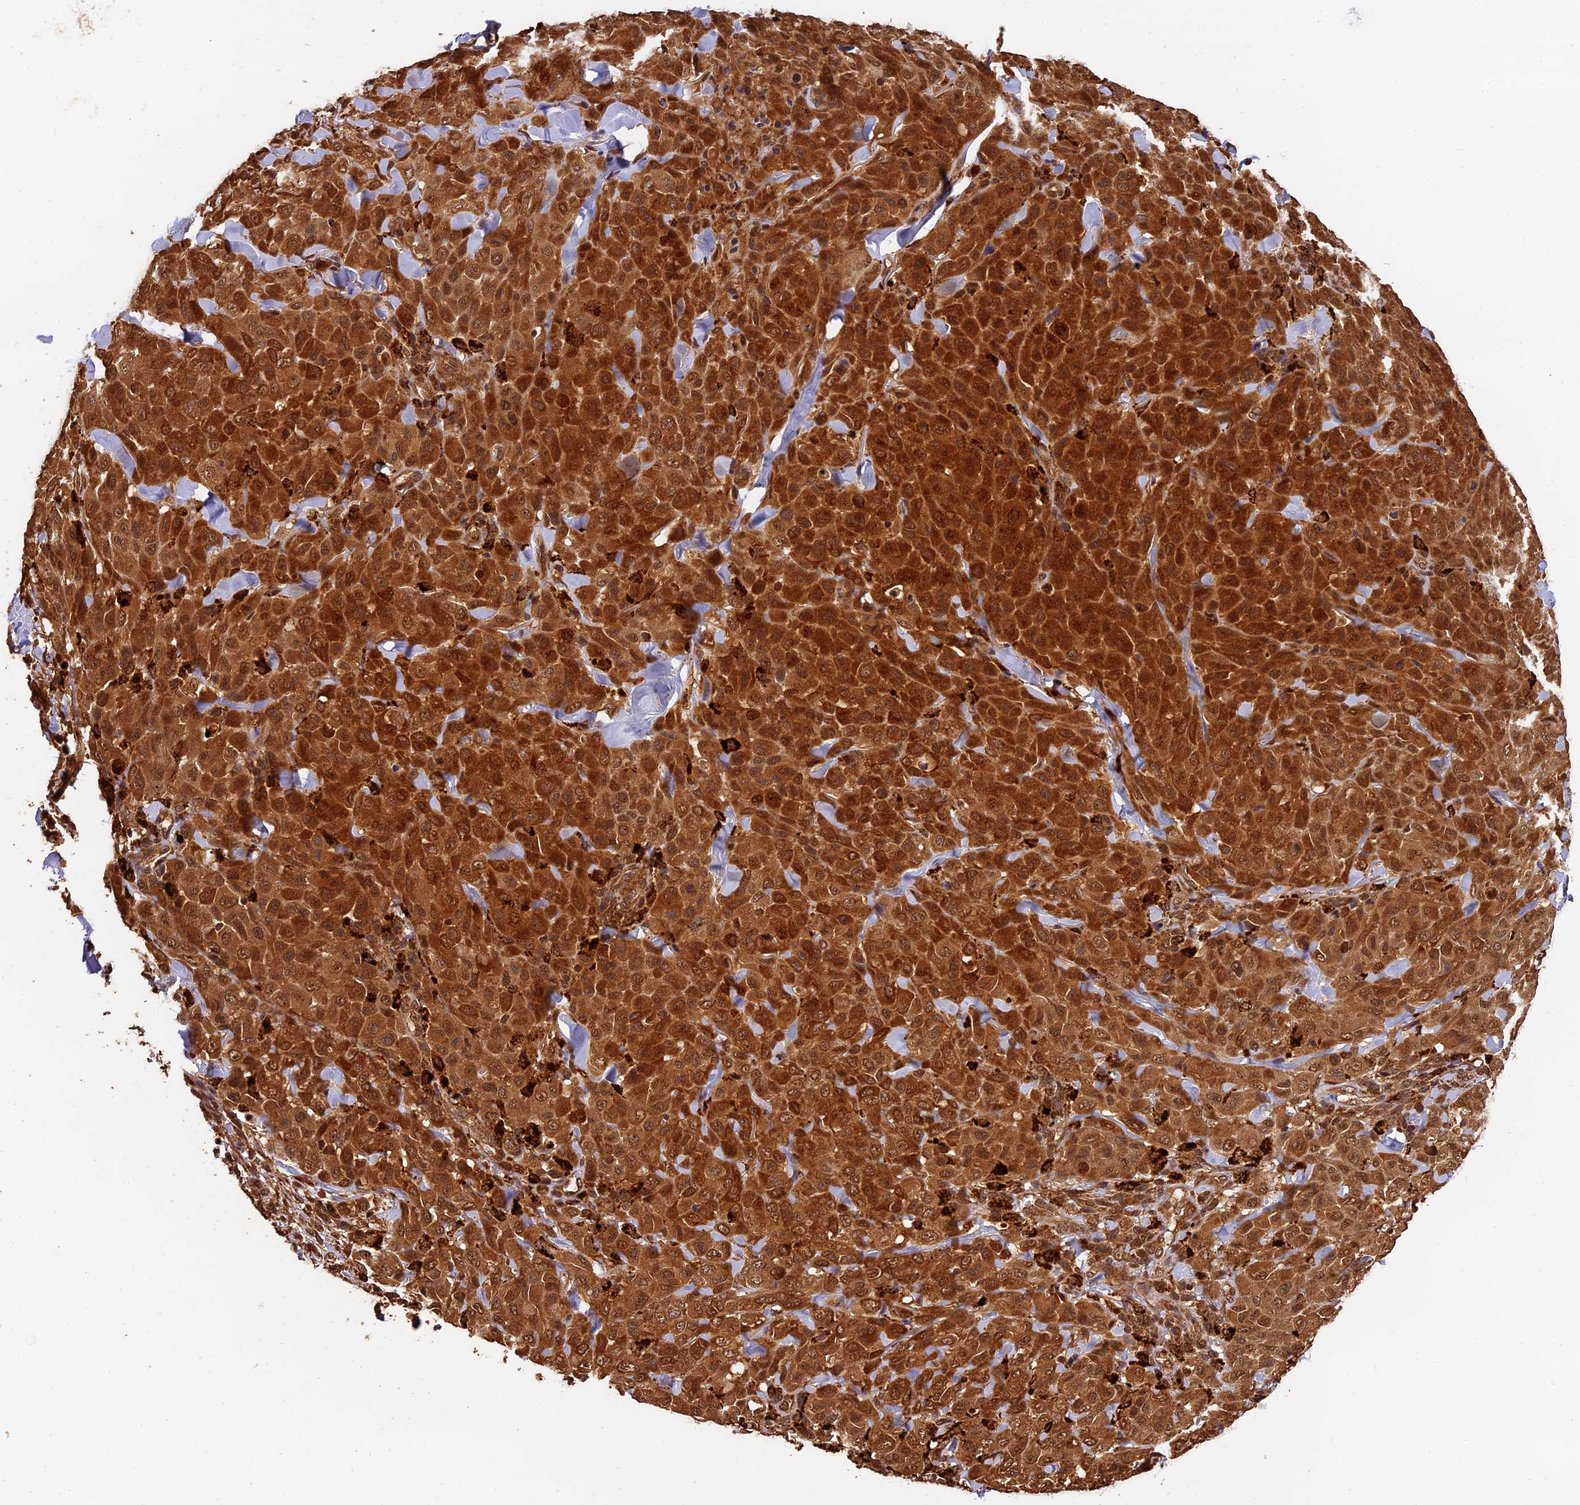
{"staining": {"intensity": "strong", "quantity": ">75%", "location": "cytoplasmic/membranous,nuclear"}, "tissue": "melanoma", "cell_type": "Tumor cells", "image_type": "cancer", "snomed": [{"axis": "morphology", "description": "Malignant melanoma, Metastatic site"}, {"axis": "topography", "description": "Skin"}], "caption": "Brown immunohistochemical staining in human melanoma exhibits strong cytoplasmic/membranous and nuclear positivity in about >75% of tumor cells.", "gene": "MMP15", "patient": {"sex": "female", "age": 81}}